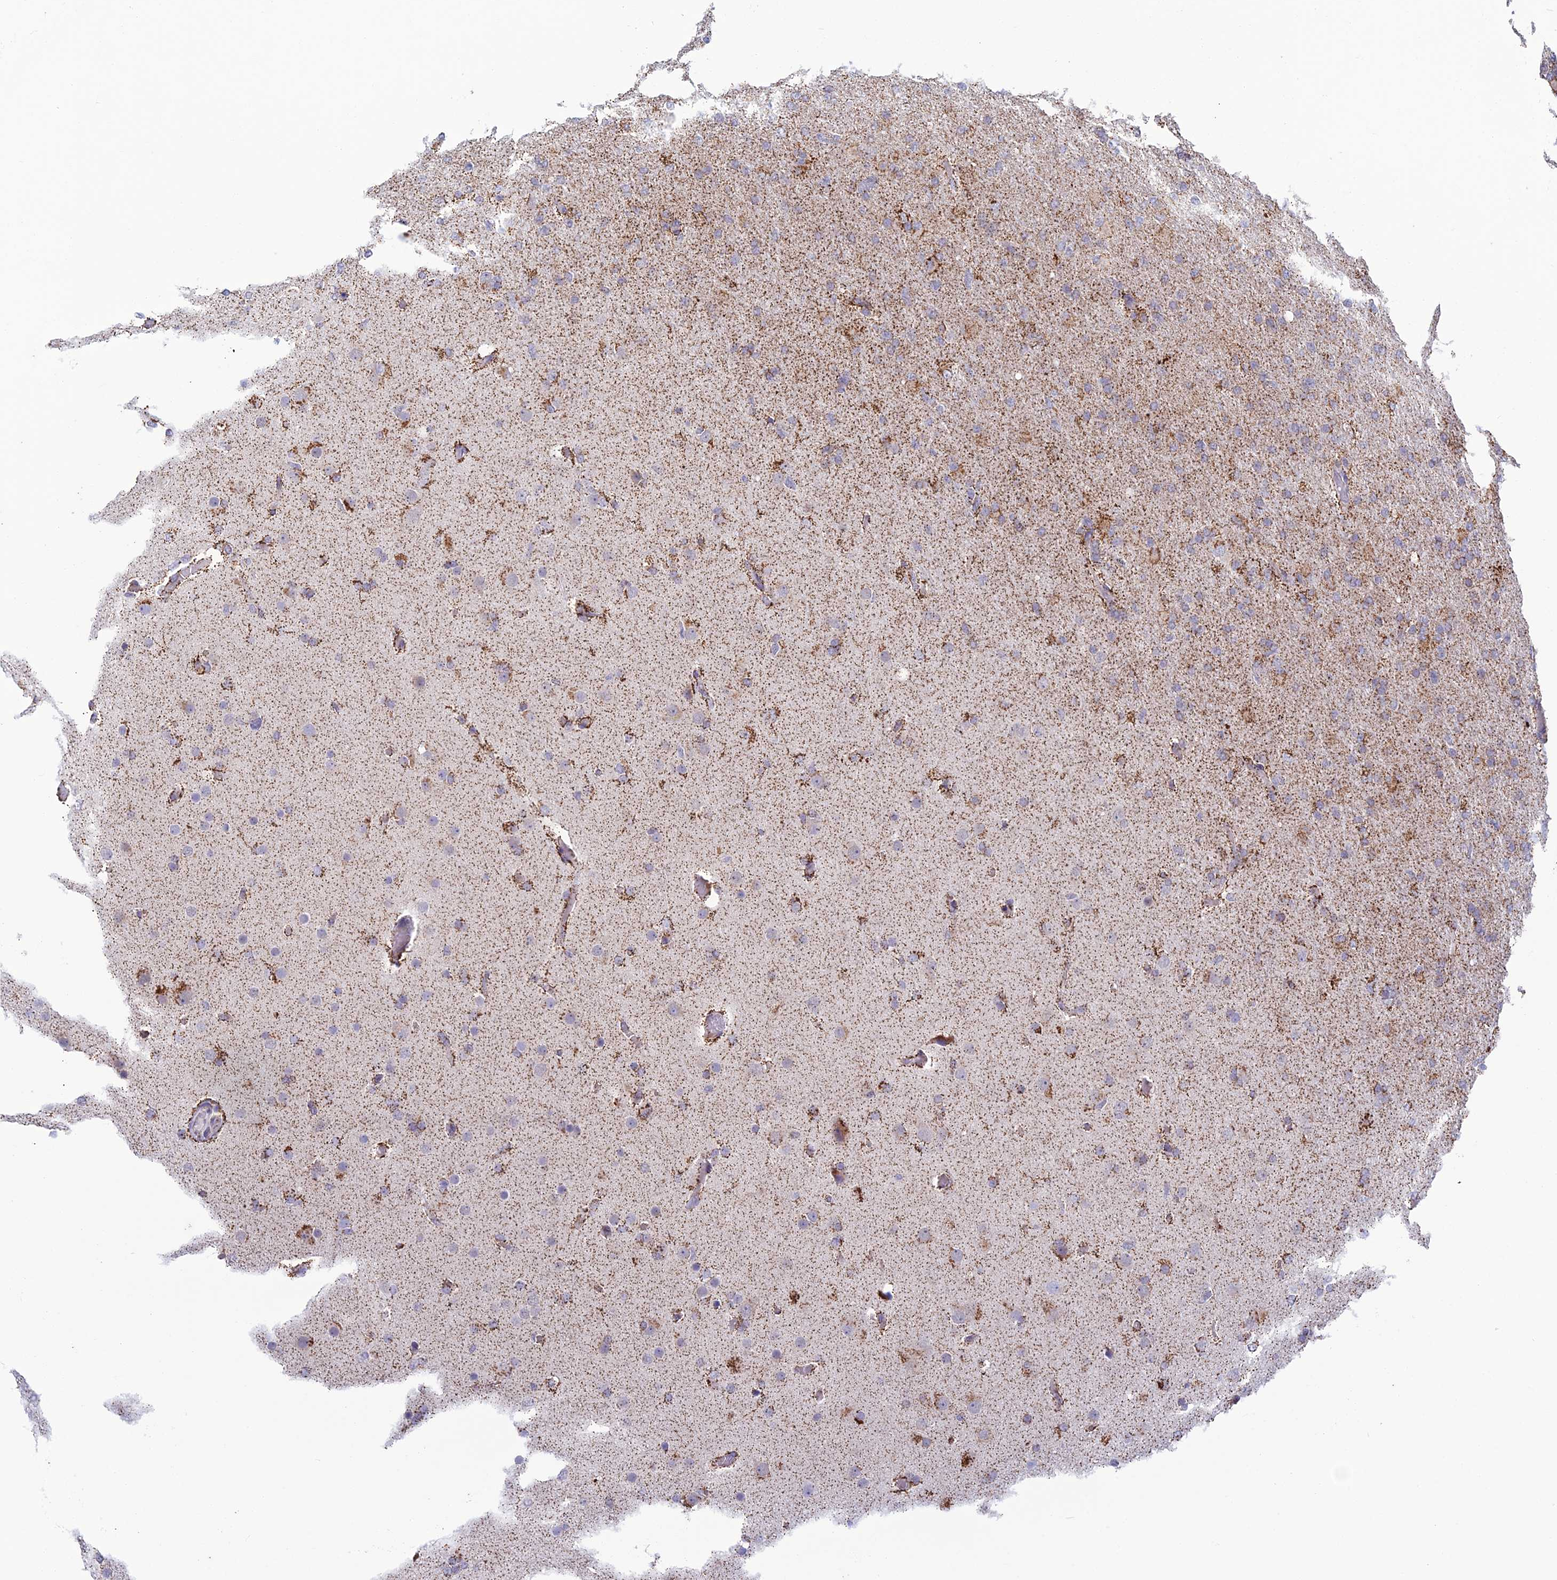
{"staining": {"intensity": "moderate", "quantity": "25%-75%", "location": "cytoplasmic/membranous"}, "tissue": "glioma", "cell_type": "Tumor cells", "image_type": "cancer", "snomed": [{"axis": "morphology", "description": "Glioma, malignant, High grade"}, {"axis": "topography", "description": "Cerebral cortex"}], "caption": "Glioma stained for a protein shows moderate cytoplasmic/membranous positivity in tumor cells.", "gene": "ZNG1B", "patient": {"sex": "female", "age": 36}}